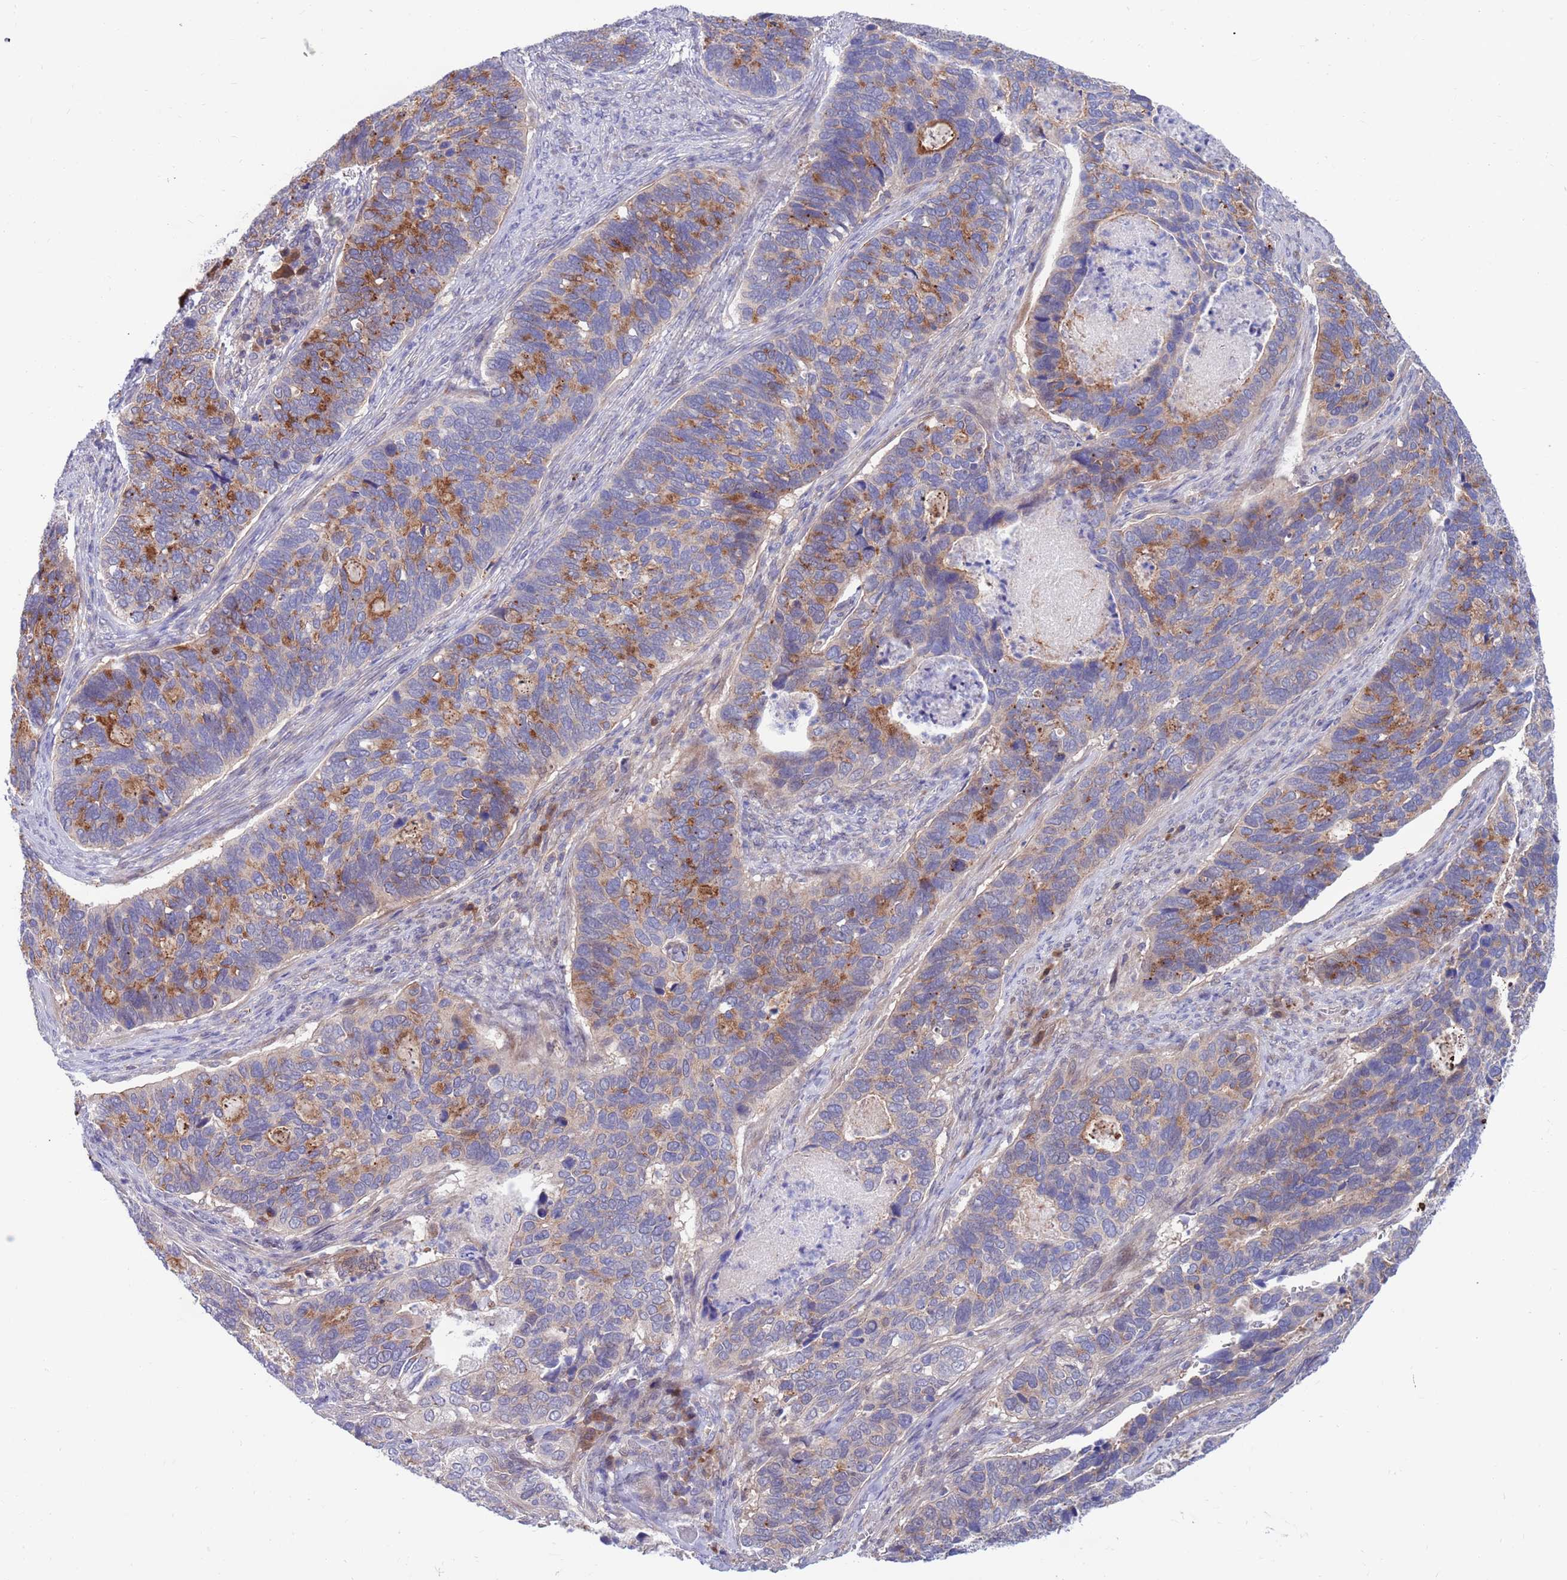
{"staining": {"intensity": "moderate", "quantity": "<25%", "location": "cytoplasmic/membranous"}, "tissue": "cervical cancer", "cell_type": "Tumor cells", "image_type": "cancer", "snomed": [{"axis": "morphology", "description": "Squamous cell carcinoma, NOS"}, {"axis": "topography", "description": "Cervix"}], "caption": "Immunohistochemistry (IHC) of human squamous cell carcinoma (cervical) exhibits low levels of moderate cytoplasmic/membranous staining in approximately <25% of tumor cells.", "gene": "KLHL29", "patient": {"sex": "female", "age": 38}}